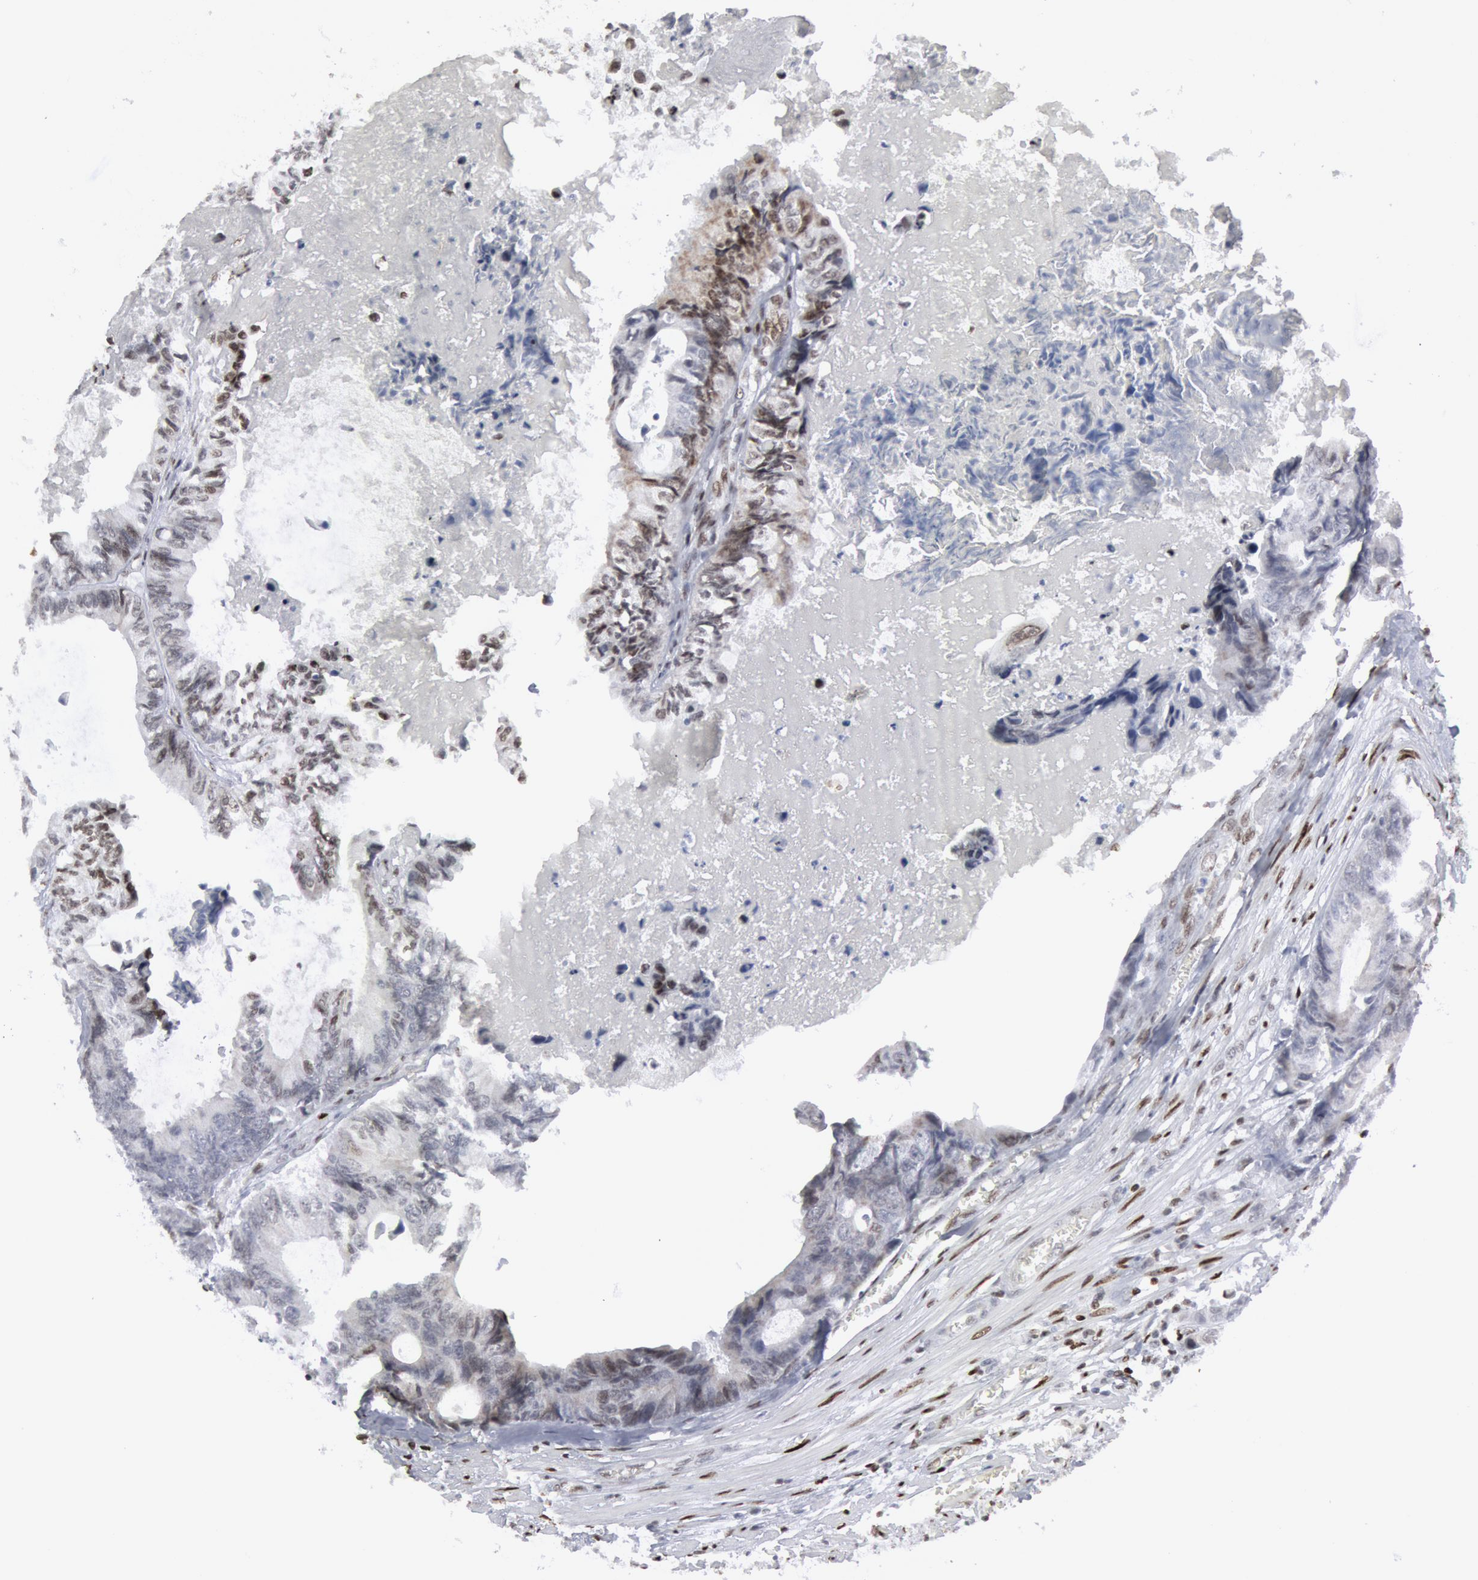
{"staining": {"intensity": "negative", "quantity": "none", "location": "none"}, "tissue": "colorectal cancer", "cell_type": "Tumor cells", "image_type": "cancer", "snomed": [{"axis": "morphology", "description": "Adenocarcinoma, NOS"}, {"axis": "topography", "description": "Rectum"}], "caption": "High magnification brightfield microscopy of colorectal adenocarcinoma stained with DAB (brown) and counterstained with hematoxylin (blue): tumor cells show no significant positivity. (Immunohistochemistry, brightfield microscopy, high magnification).", "gene": "MECP2", "patient": {"sex": "female", "age": 98}}